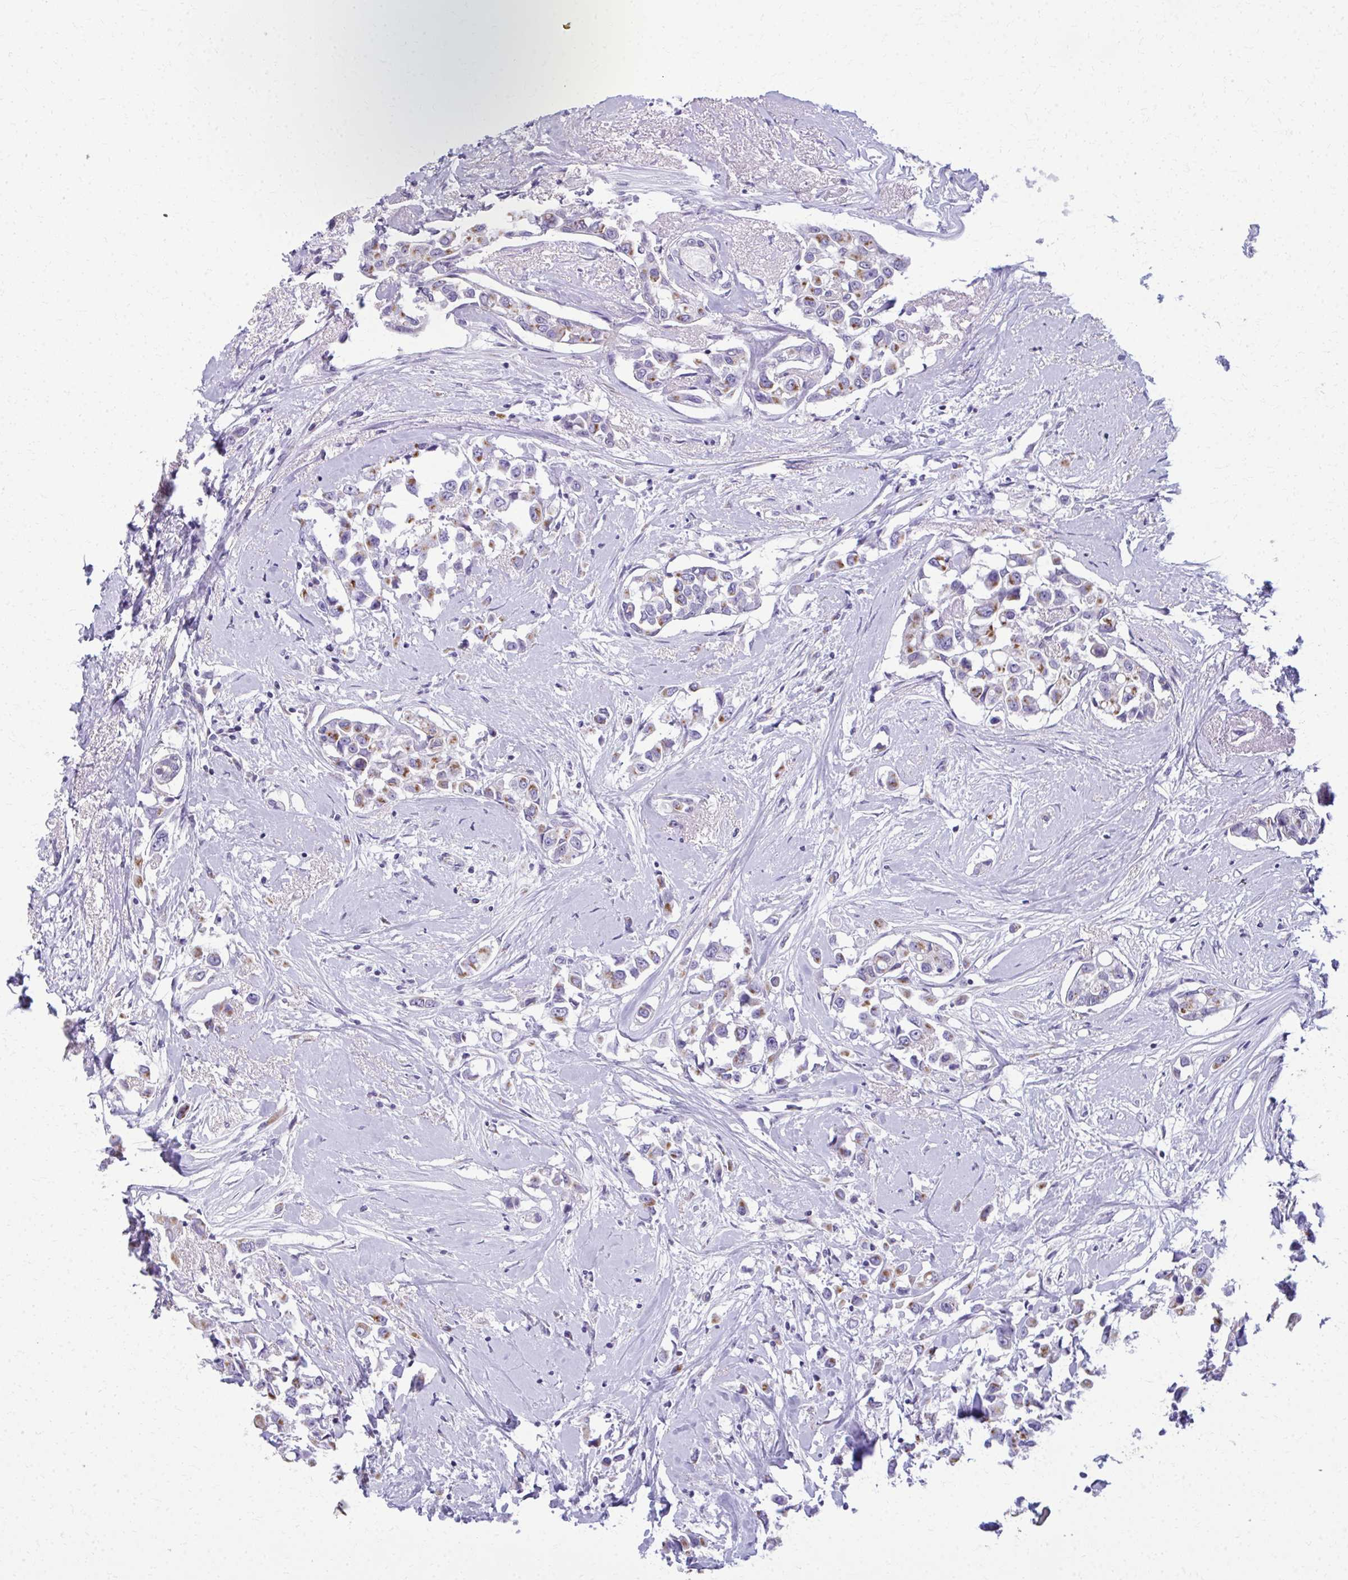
{"staining": {"intensity": "moderate", "quantity": ">75%", "location": "cytoplasmic/membranous"}, "tissue": "breast cancer", "cell_type": "Tumor cells", "image_type": "cancer", "snomed": [{"axis": "morphology", "description": "Duct carcinoma"}, {"axis": "topography", "description": "Breast"}], "caption": "Immunohistochemistry (IHC) (DAB) staining of breast infiltrating ductal carcinoma shows moderate cytoplasmic/membranous protein staining in approximately >75% of tumor cells.", "gene": "SCLY", "patient": {"sex": "female", "age": 61}}